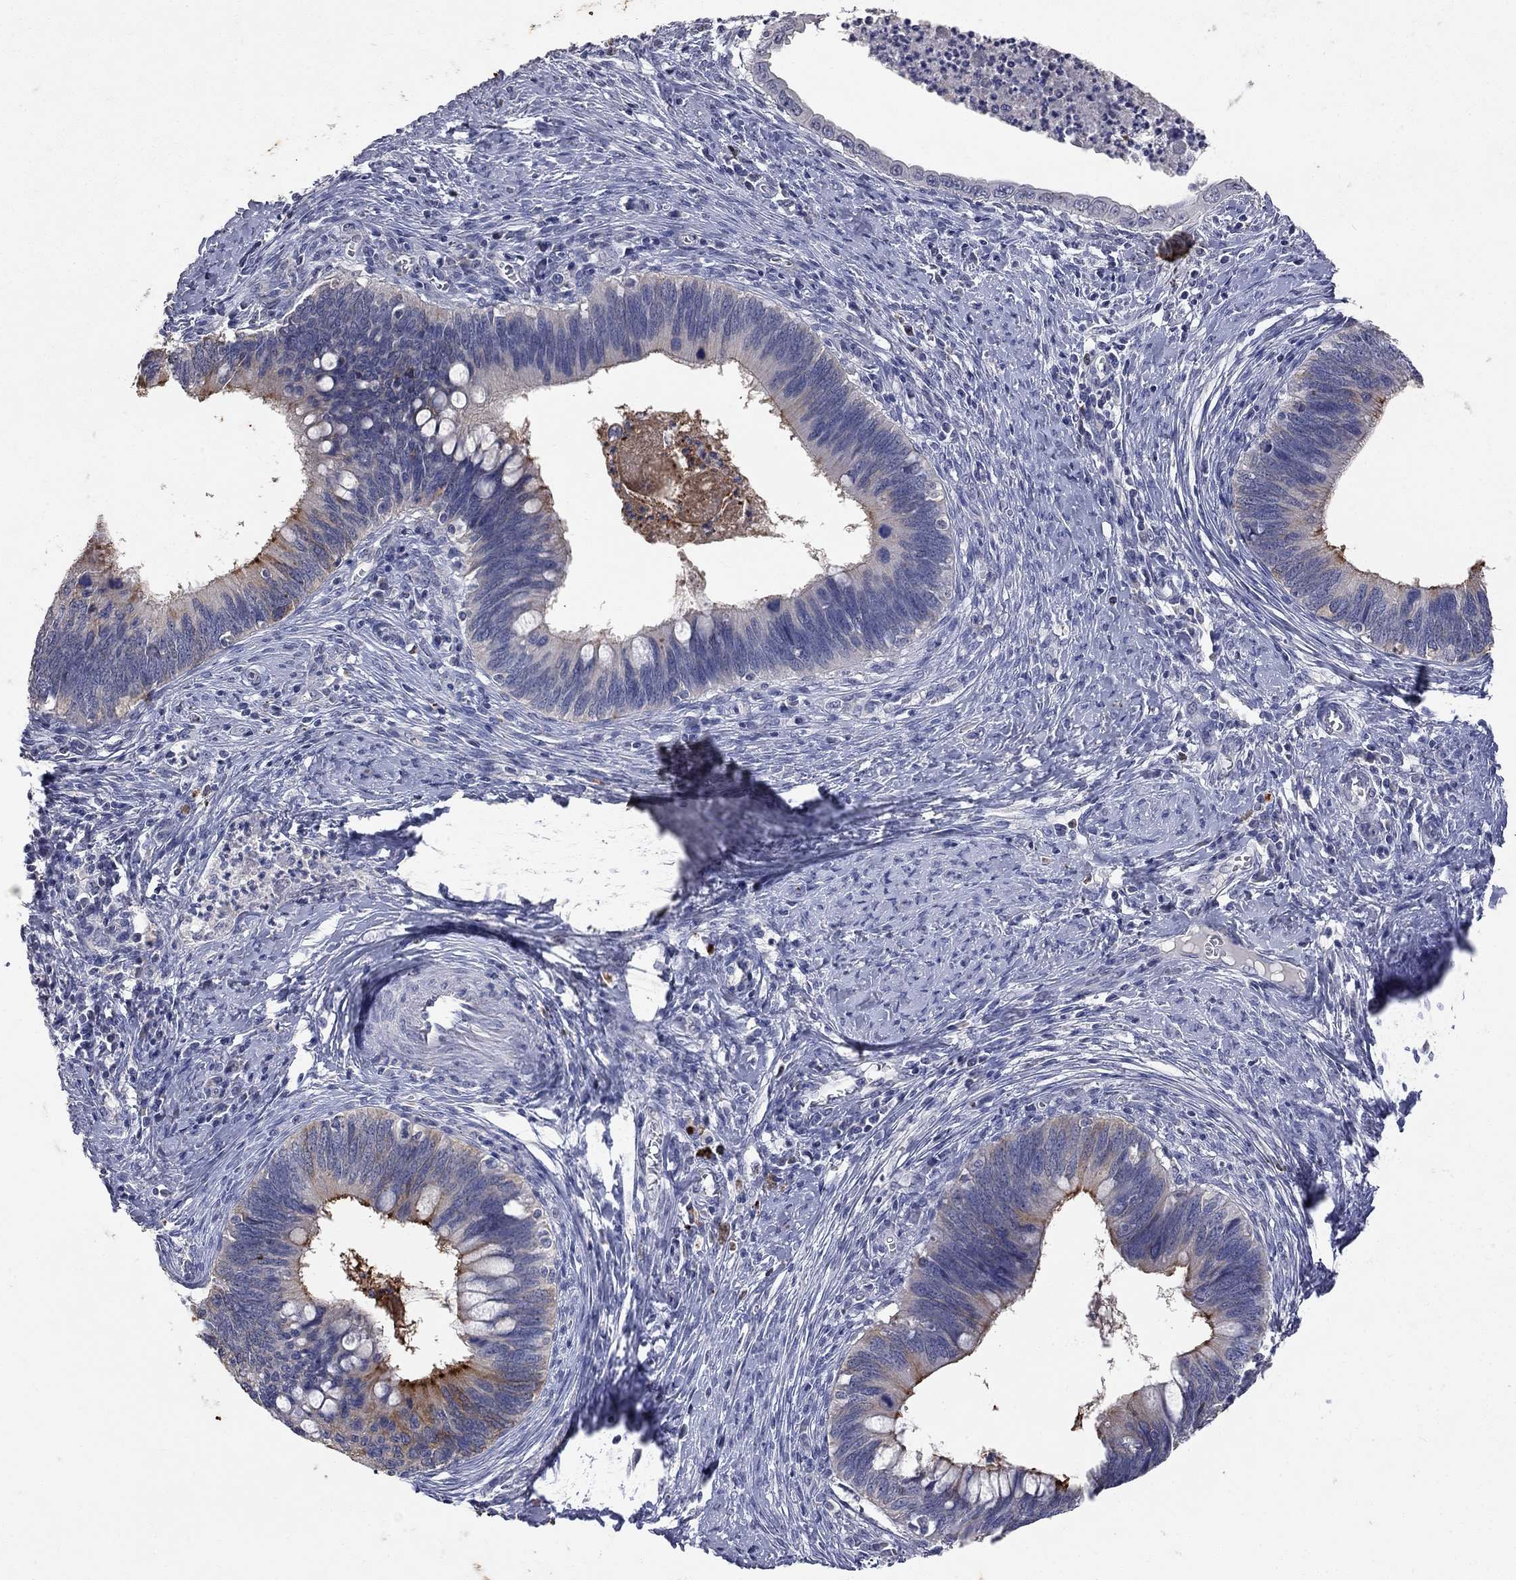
{"staining": {"intensity": "strong", "quantity": "<25%", "location": "cytoplasmic/membranous"}, "tissue": "cervical cancer", "cell_type": "Tumor cells", "image_type": "cancer", "snomed": [{"axis": "morphology", "description": "Adenocarcinoma, NOS"}, {"axis": "topography", "description": "Cervix"}], "caption": "Adenocarcinoma (cervical) stained with DAB immunohistochemistry reveals medium levels of strong cytoplasmic/membranous positivity in approximately <25% of tumor cells. Using DAB (brown) and hematoxylin (blue) stains, captured at high magnification using brightfield microscopy.", "gene": "NOS2", "patient": {"sex": "female", "age": 42}}